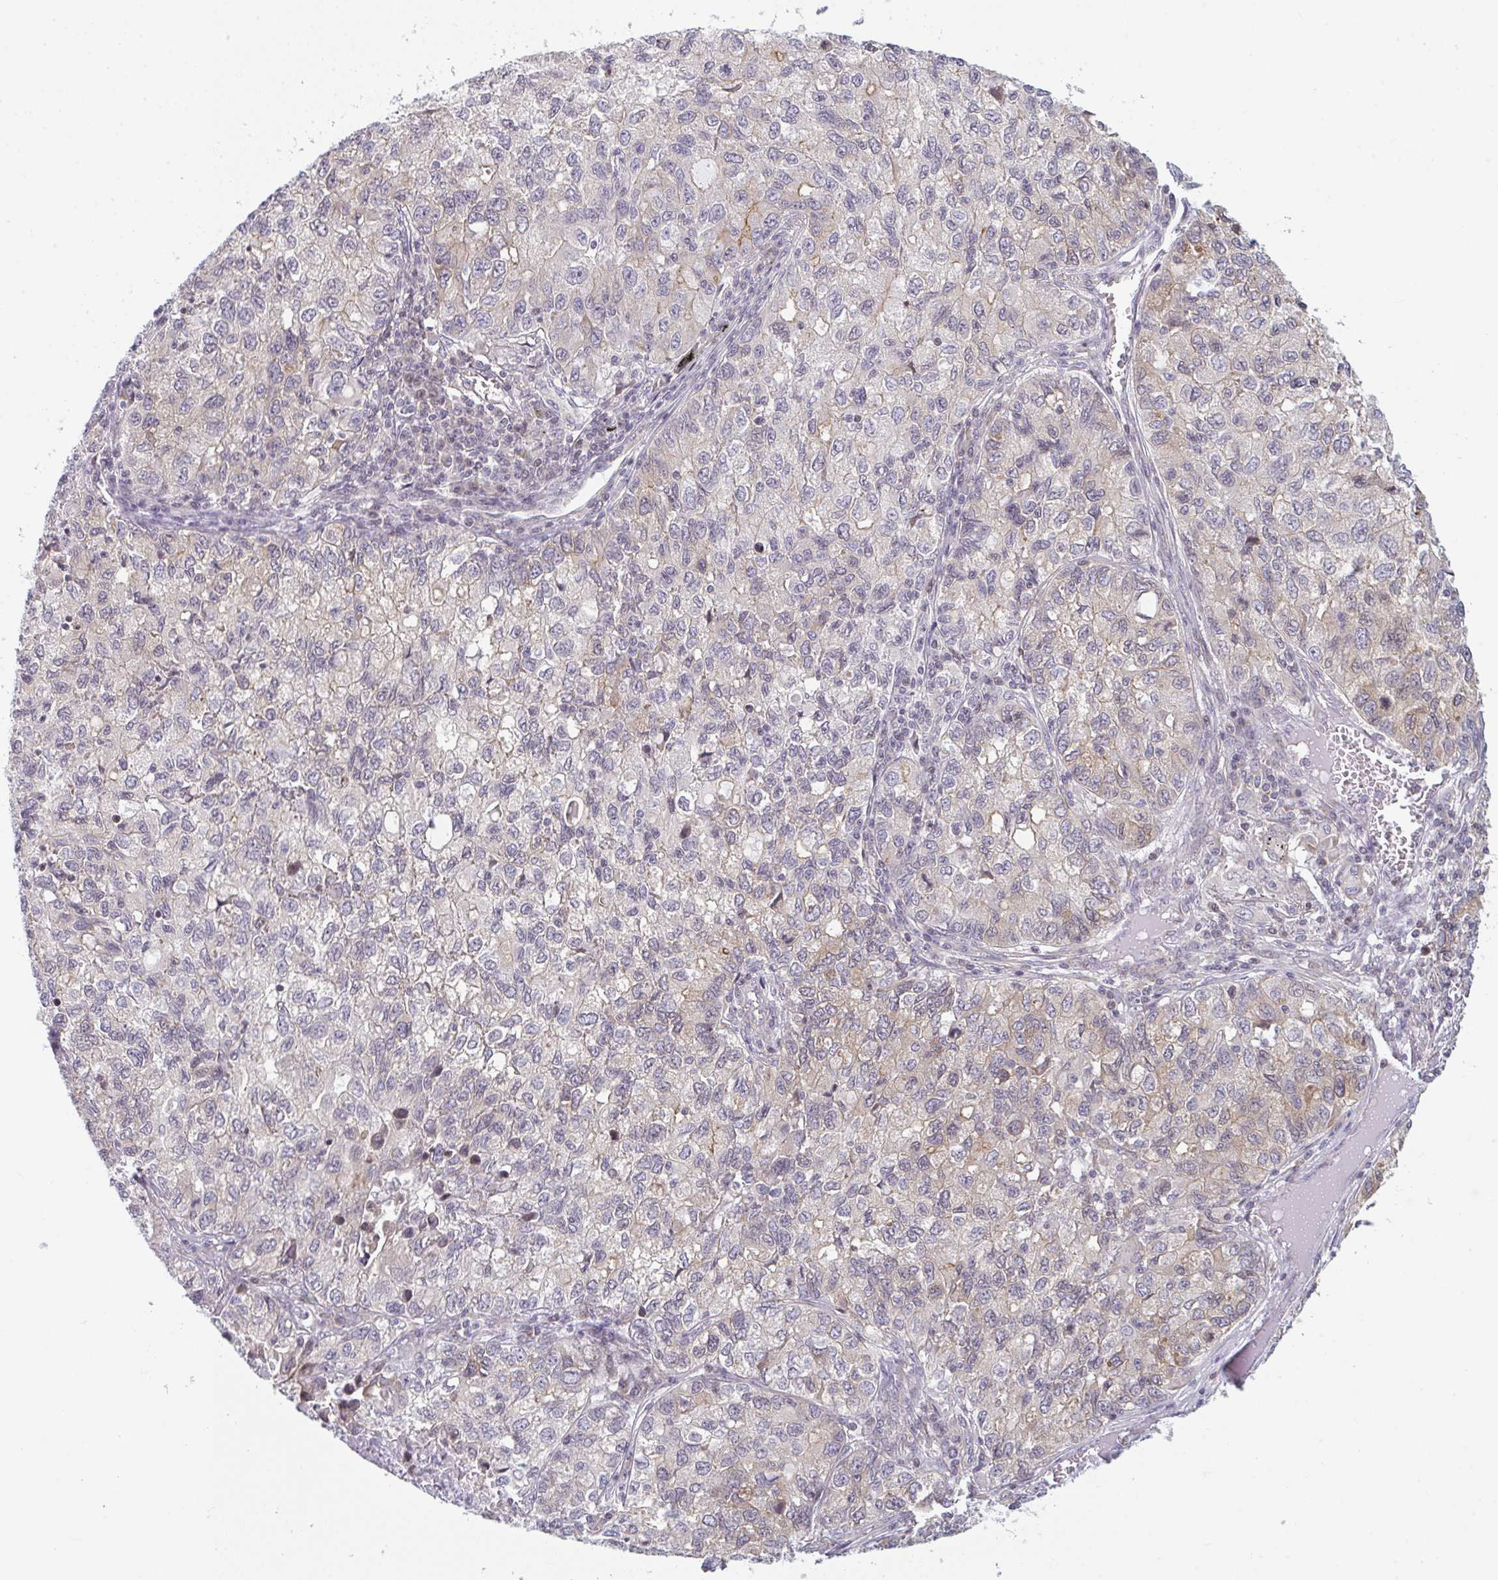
{"staining": {"intensity": "weak", "quantity": "<25%", "location": "cytoplasmic/membranous"}, "tissue": "lung cancer", "cell_type": "Tumor cells", "image_type": "cancer", "snomed": [{"axis": "morphology", "description": "Normal morphology"}, {"axis": "morphology", "description": "Adenocarcinoma, NOS"}, {"axis": "topography", "description": "Lymph node"}, {"axis": "topography", "description": "Lung"}], "caption": "A high-resolution image shows immunohistochemistry staining of adenocarcinoma (lung), which reveals no significant staining in tumor cells.", "gene": "TMEM237", "patient": {"sex": "female", "age": 51}}